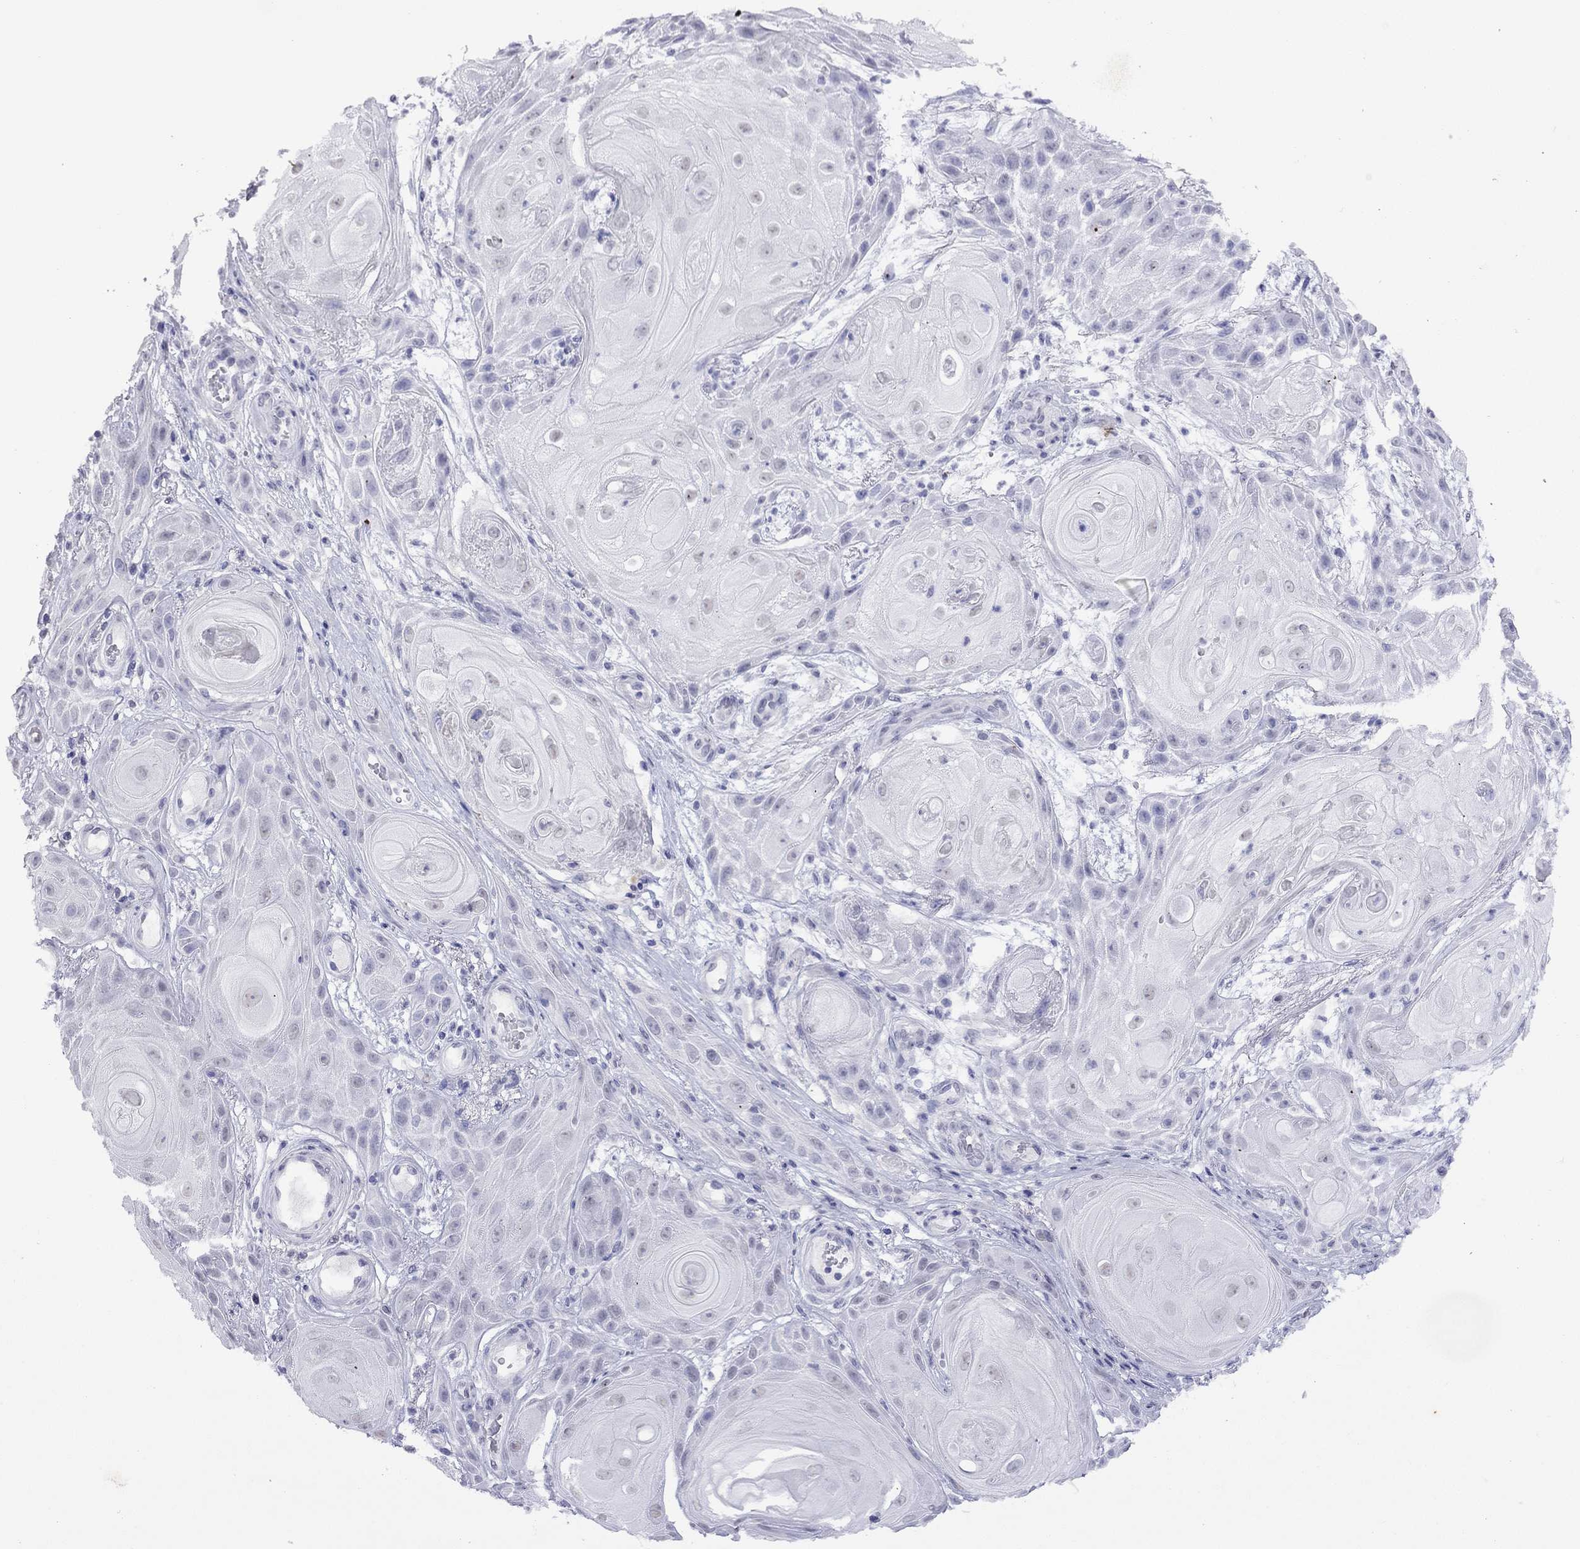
{"staining": {"intensity": "negative", "quantity": "none", "location": "none"}, "tissue": "skin cancer", "cell_type": "Tumor cells", "image_type": "cancer", "snomed": [{"axis": "morphology", "description": "Squamous cell carcinoma, NOS"}, {"axis": "topography", "description": "Skin"}], "caption": "The photomicrograph exhibits no staining of tumor cells in skin squamous cell carcinoma.", "gene": "SLC30A8", "patient": {"sex": "male", "age": 62}}